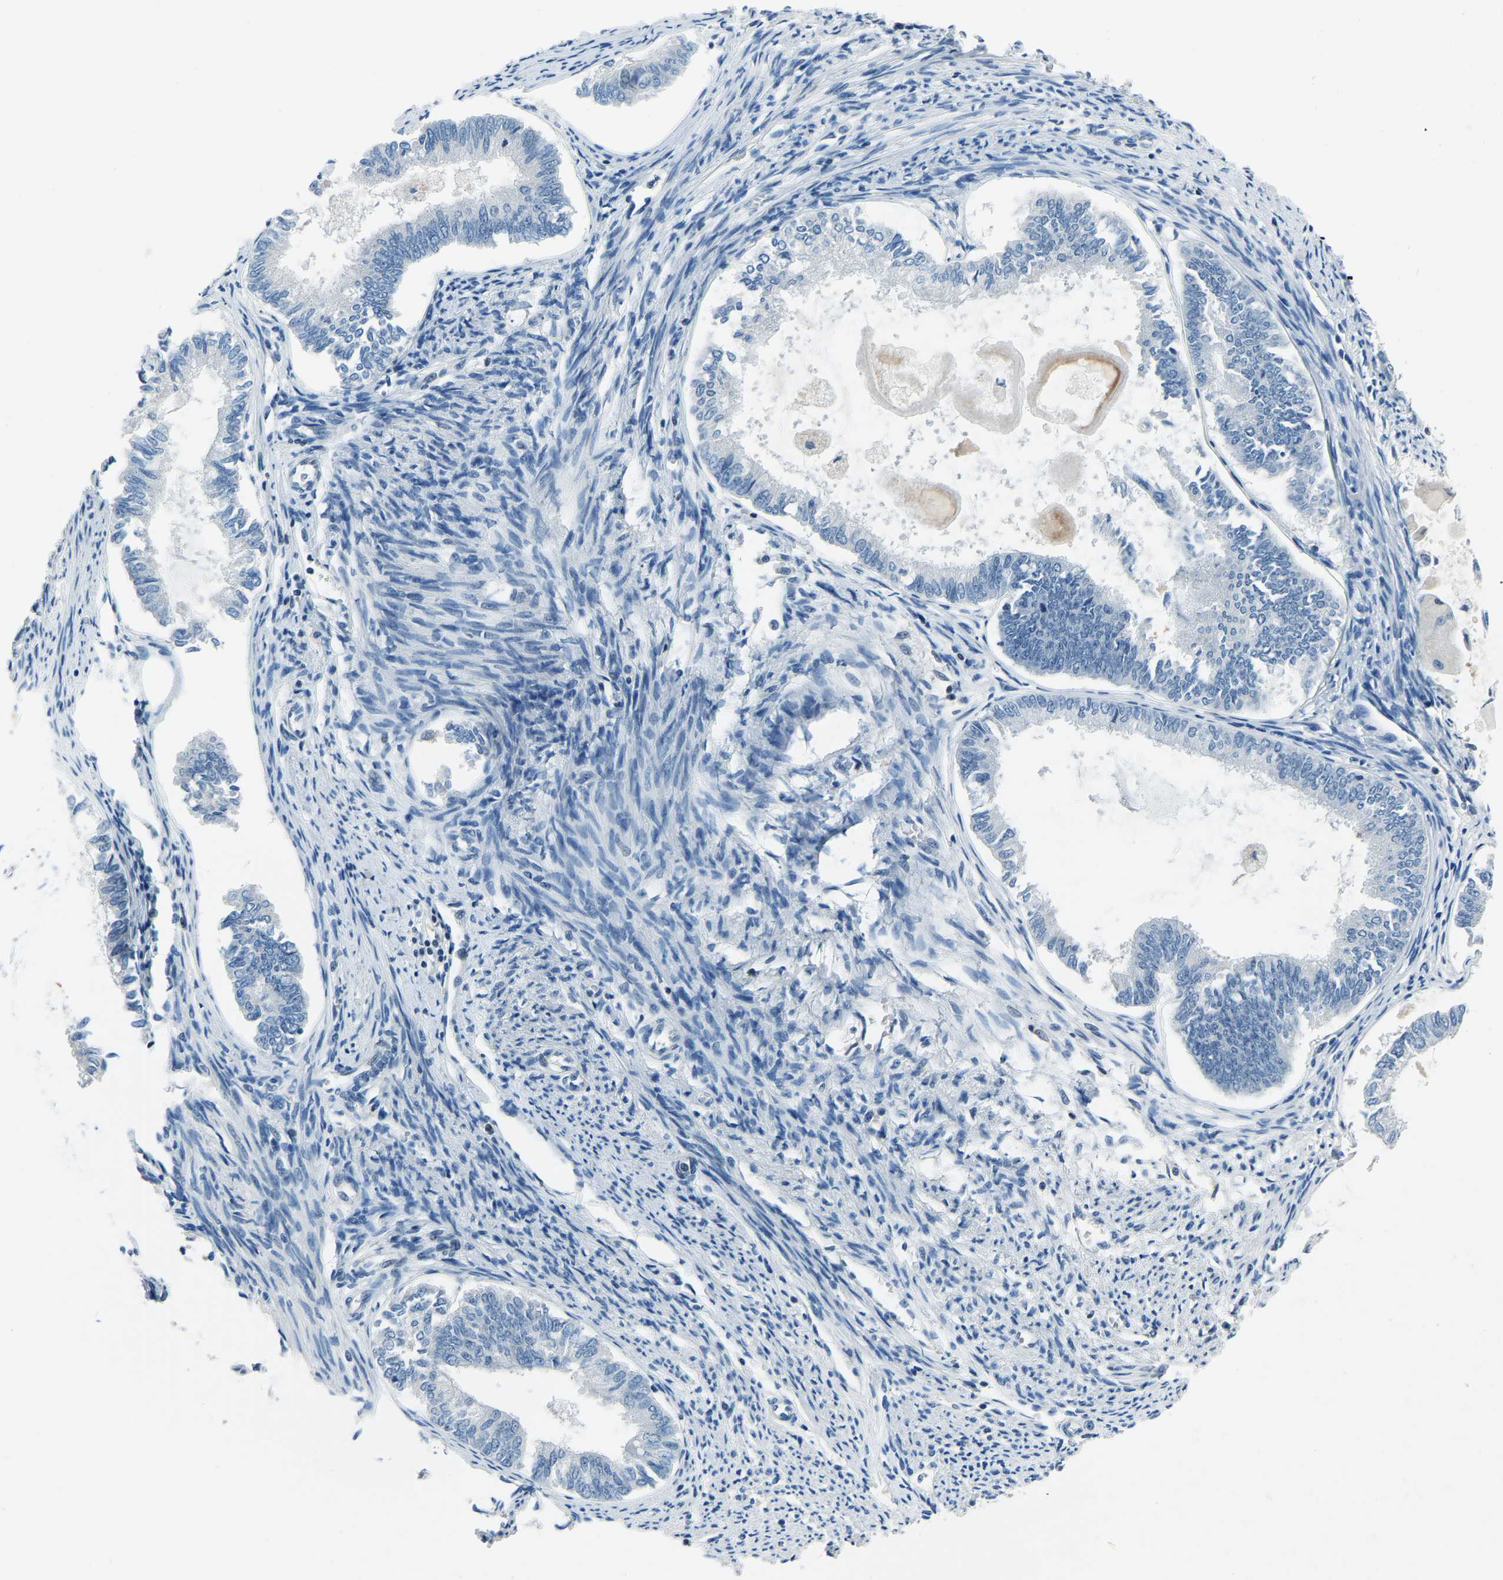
{"staining": {"intensity": "negative", "quantity": "none", "location": "none"}, "tissue": "endometrial cancer", "cell_type": "Tumor cells", "image_type": "cancer", "snomed": [{"axis": "morphology", "description": "Adenocarcinoma, NOS"}, {"axis": "topography", "description": "Endometrium"}], "caption": "Protein analysis of endometrial cancer (adenocarcinoma) shows no significant staining in tumor cells.", "gene": "XIRP1", "patient": {"sex": "female", "age": 86}}